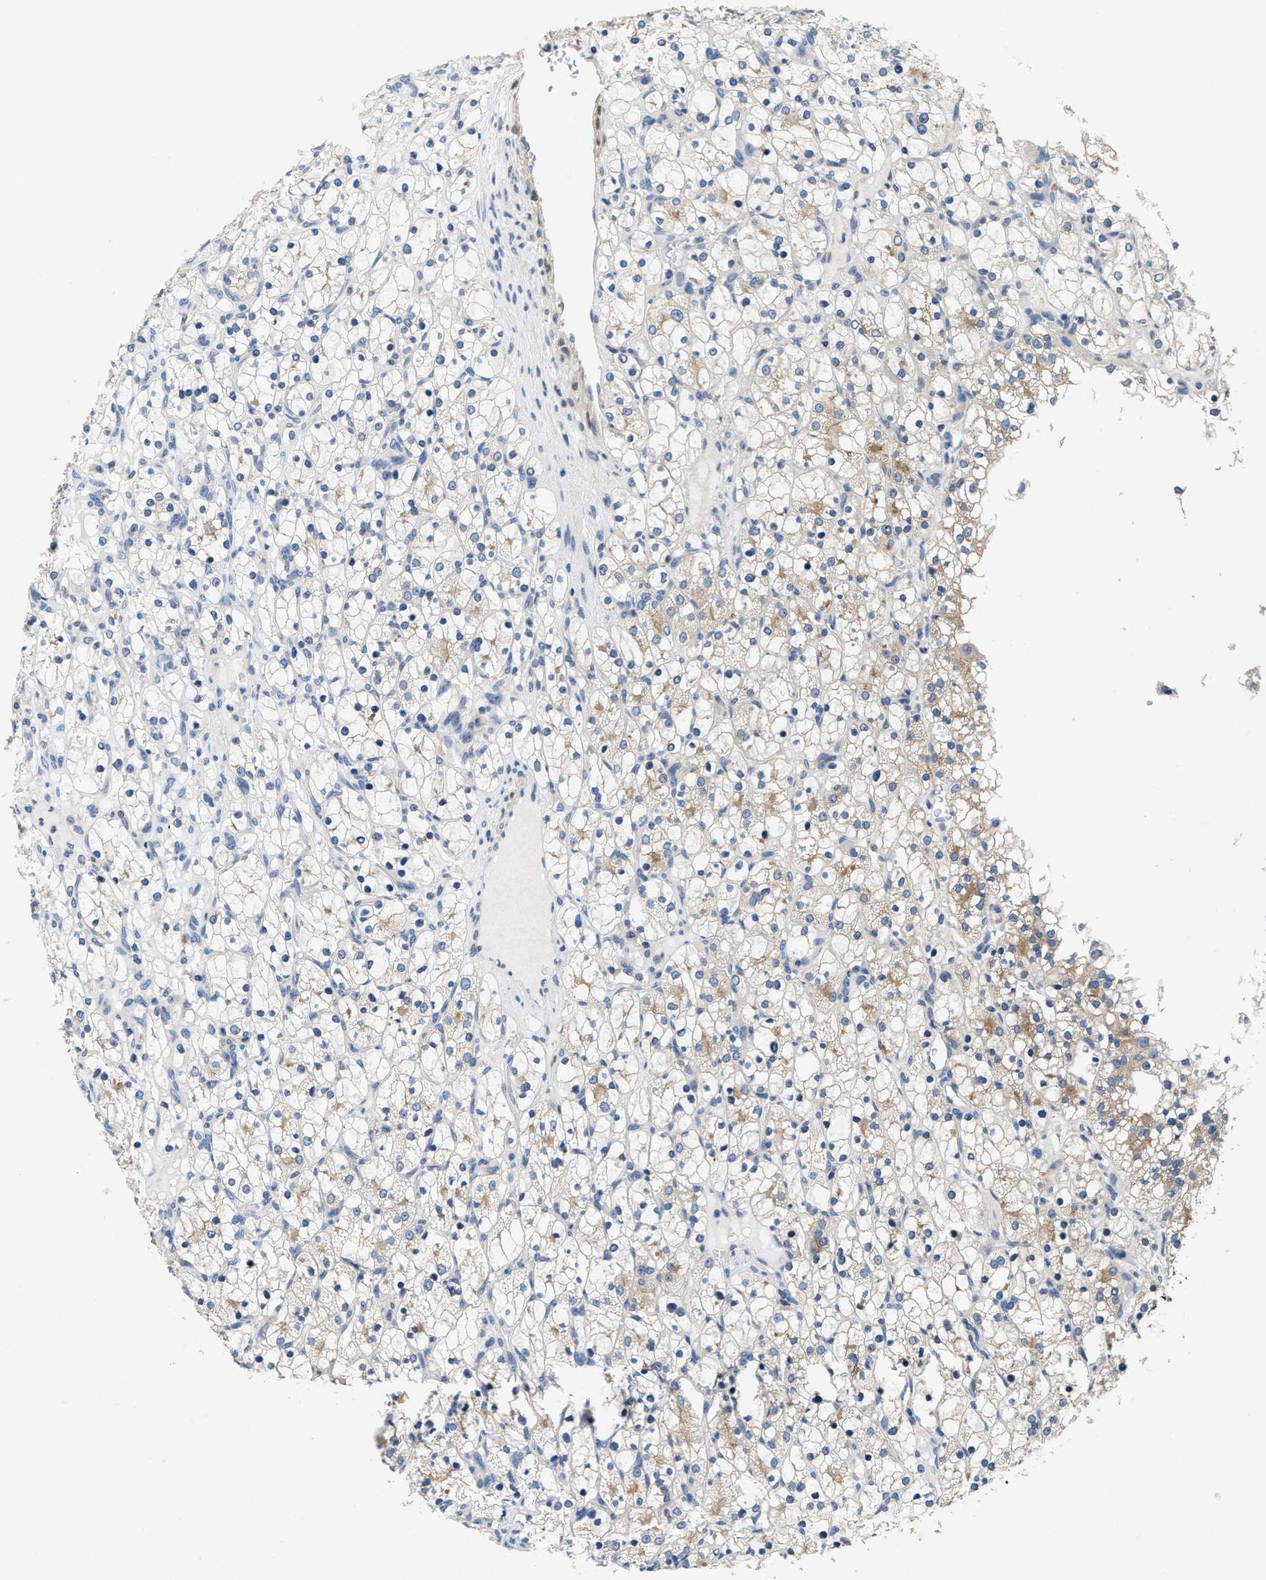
{"staining": {"intensity": "weak", "quantity": "<25%", "location": "cytoplasmic/membranous"}, "tissue": "renal cancer", "cell_type": "Tumor cells", "image_type": "cancer", "snomed": [{"axis": "morphology", "description": "Adenocarcinoma, NOS"}, {"axis": "topography", "description": "Kidney"}], "caption": "Human renal cancer stained for a protein using IHC displays no staining in tumor cells.", "gene": "ANKIB1", "patient": {"sex": "female", "age": 69}}